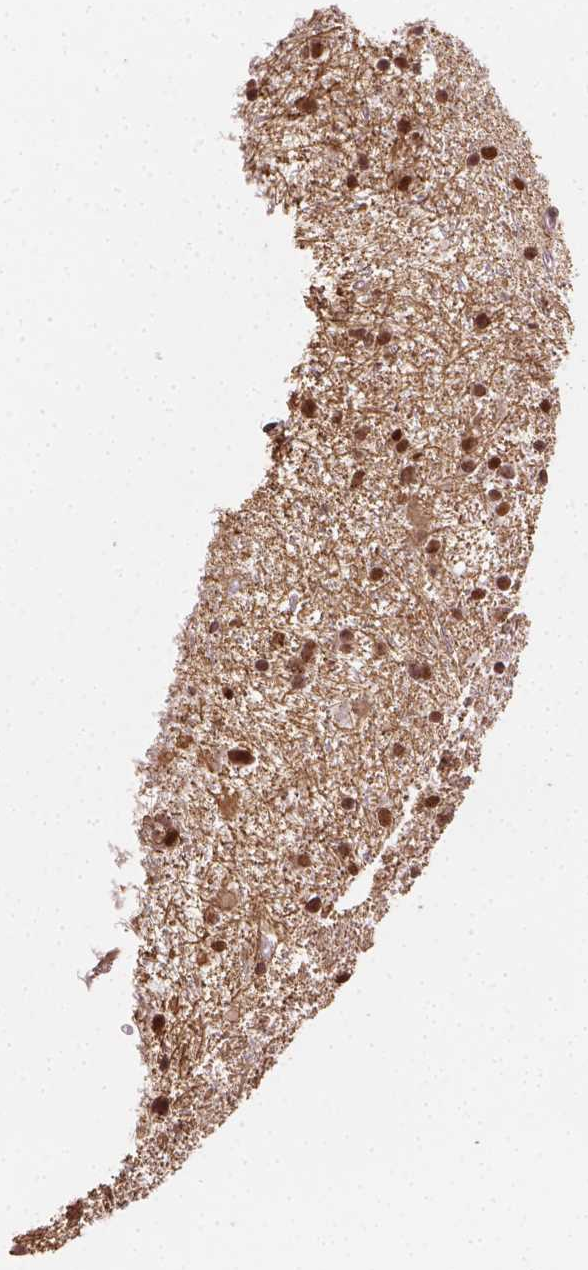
{"staining": {"intensity": "moderate", "quantity": ">75%", "location": "nuclear"}, "tissue": "glioma", "cell_type": "Tumor cells", "image_type": "cancer", "snomed": [{"axis": "morphology", "description": "Glioma, malignant, Low grade"}, {"axis": "topography", "description": "Brain"}], "caption": "Human glioma stained with a brown dye reveals moderate nuclear positive staining in approximately >75% of tumor cells.", "gene": "FANCE", "patient": {"sex": "female", "age": 32}}